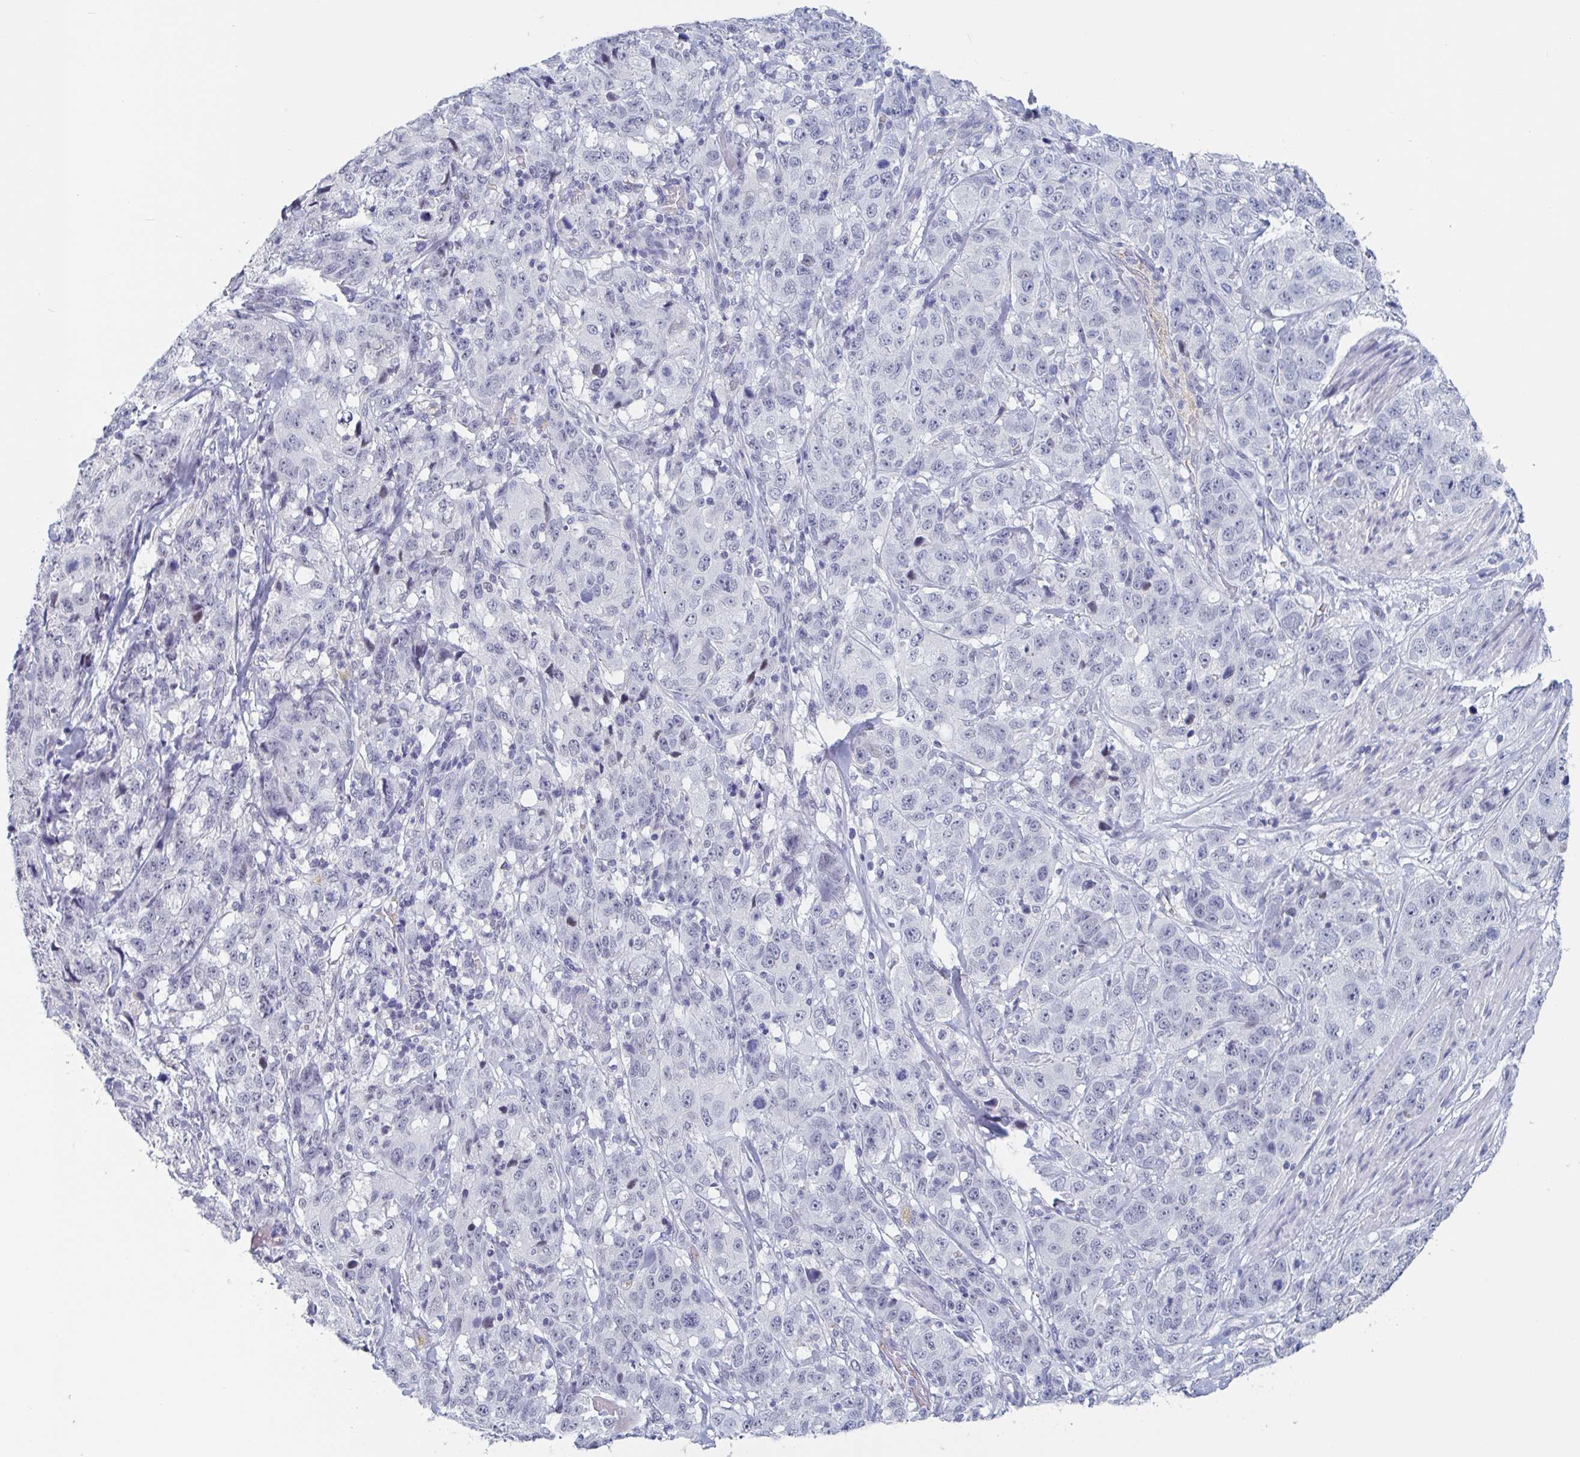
{"staining": {"intensity": "negative", "quantity": "none", "location": "none"}, "tissue": "stomach cancer", "cell_type": "Tumor cells", "image_type": "cancer", "snomed": [{"axis": "morphology", "description": "Adenocarcinoma, NOS"}, {"axis": "topography", "description": "Stomach"}], "caption": "Immunohistochemistry of stomach cancer shows no positivity in tumor cells.", "gene": "KDM4D", "patient": {"sex": "male", "age": 48}}